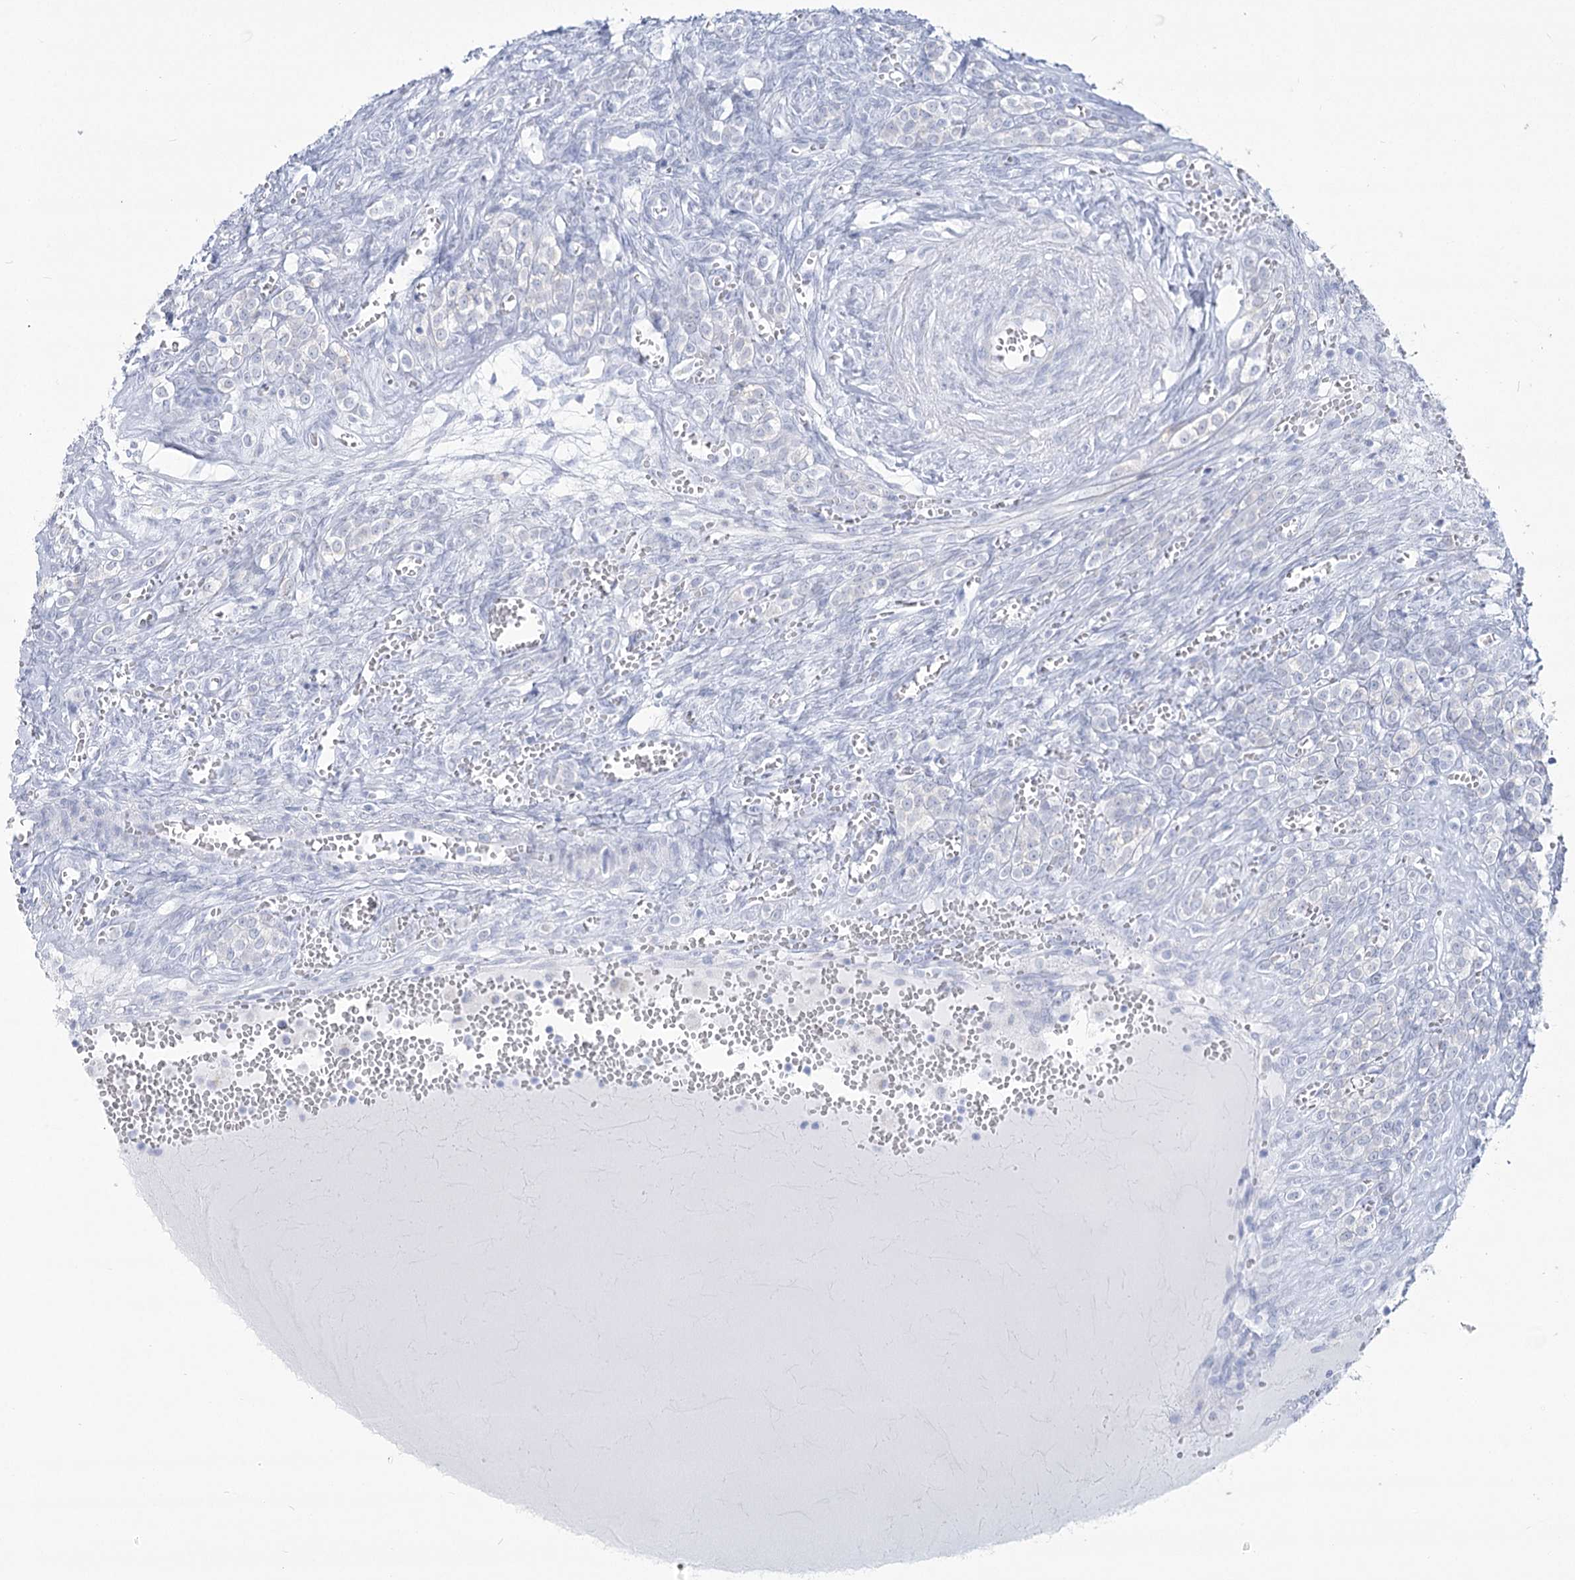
{"staining": {"intensity": "negative", "quantity": "none", "location": "none"}, "tissue": "ovary", "cell_type": "Ovarian stroma cells", "image_type": "normal", "snomed": [{"axis": "morphology", "description": "Normal tissue, NOS"}, {"axis": "topography", "description": "Ovary"}], "caption": "IHC micrograph of benign ovary stained for a protein (brown), which displays no positivity in ovarian stroma cells. (DAB immunohistochemistry visualized using brightfield microscopy, high magnification).", "gene": "ZNF843", "patient": {"sex": "female", "age": 41}}